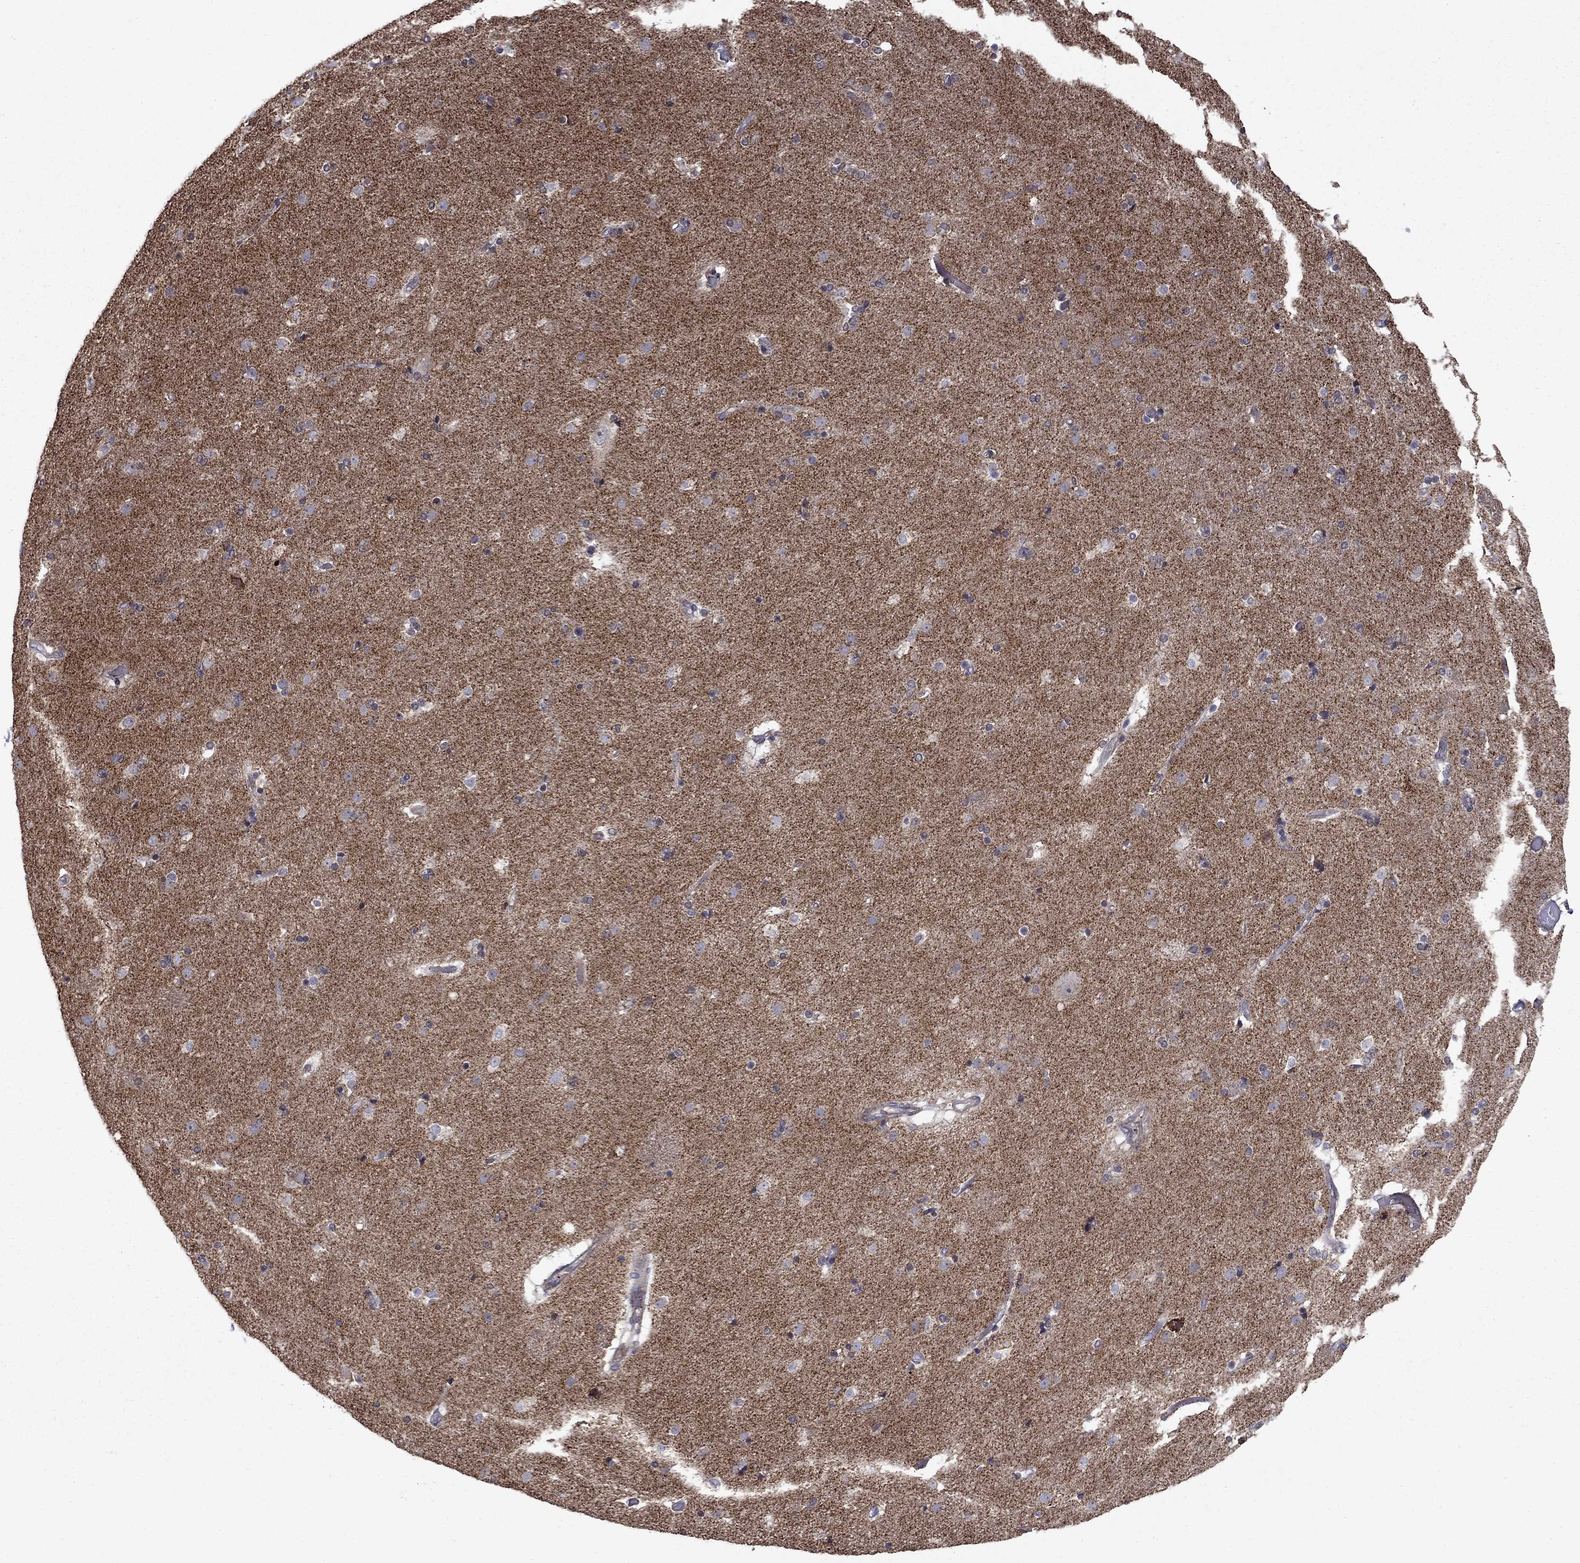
{"staining": {"intensity": "negative", "quantity": "none", "location": "none"}, "tissue": "caudate", "cell_type": "Glial cells", "image_type": "normal", "snomed": [{"axis": "morphology", "description": "Normal tissue, NOS"}, {"axis": "topography", "description": "Lateral ventricle wall"}], "caption": "Immunohistochemical staining of benign caudate exhibits no significant expression in glial cells.", "gene": "DOP1B", "patient": {"sex": "male", "age": 54}}